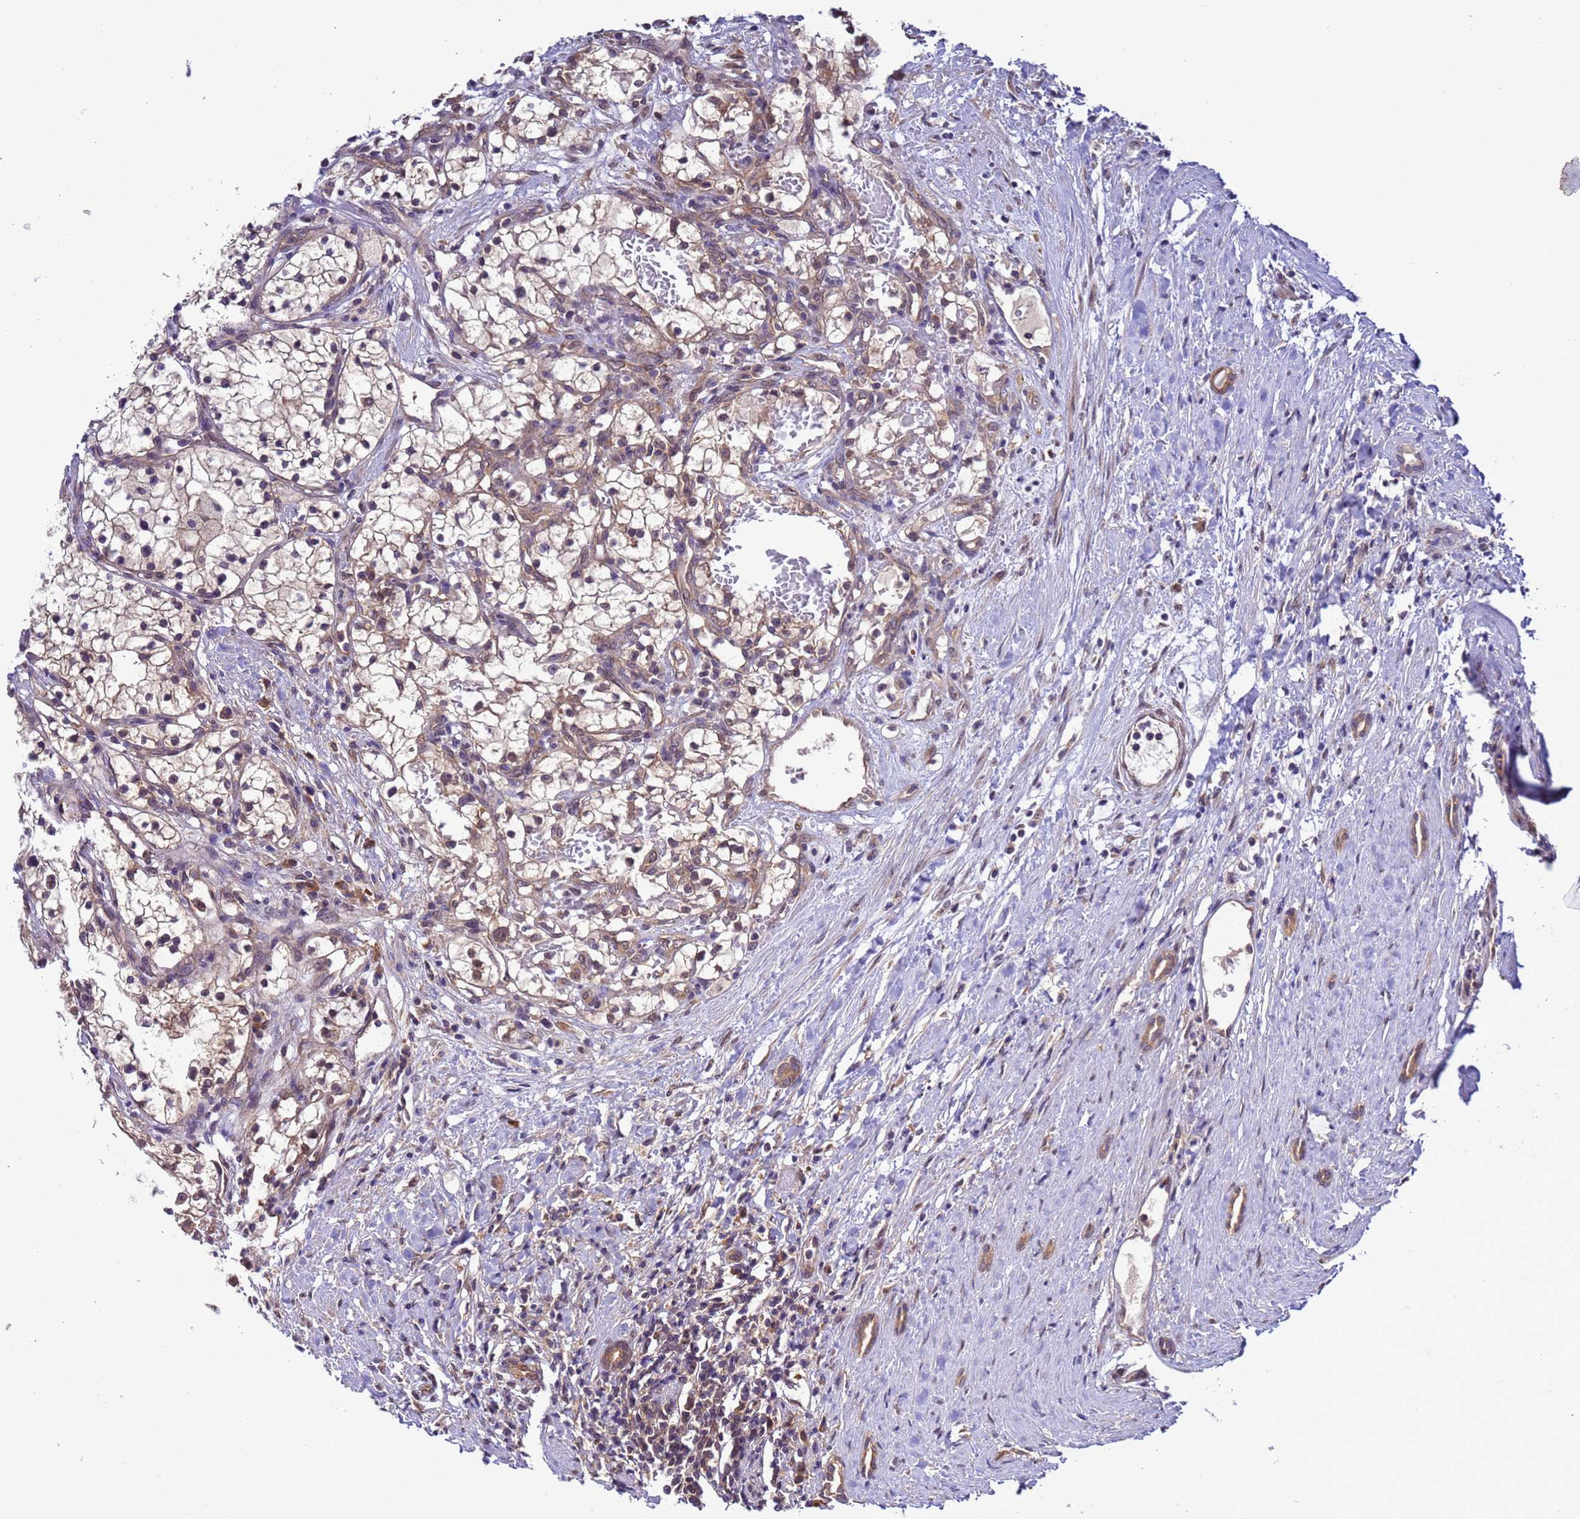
{"staining": {"intensity": "weak", "quantity": ">75%", "location": "cytoplasmic/membranous,nuclear"}, "tissue": "renal cancer", "cell_type": "Tumor cells", "image_type": "cancer", "snomed": [{"axis": "morphology", "description": "Normal tissue, NOS"}, {"axis": "morphology", "description": "Adenocarcinoma, NOS"}, {"axis": "topography", "description": "Kidney"}], "caption": "Immunohistochemistry (IHC) photomicrograph of renal adenocarcinoma stained for a protein (brown), which exhibits low levels of weak cytoplasmic/membranous and nuclear staining in approximately >75% of tumor cells.", "gene": "ZFP69B", "patient": {"sex": "male", "age": 68}}